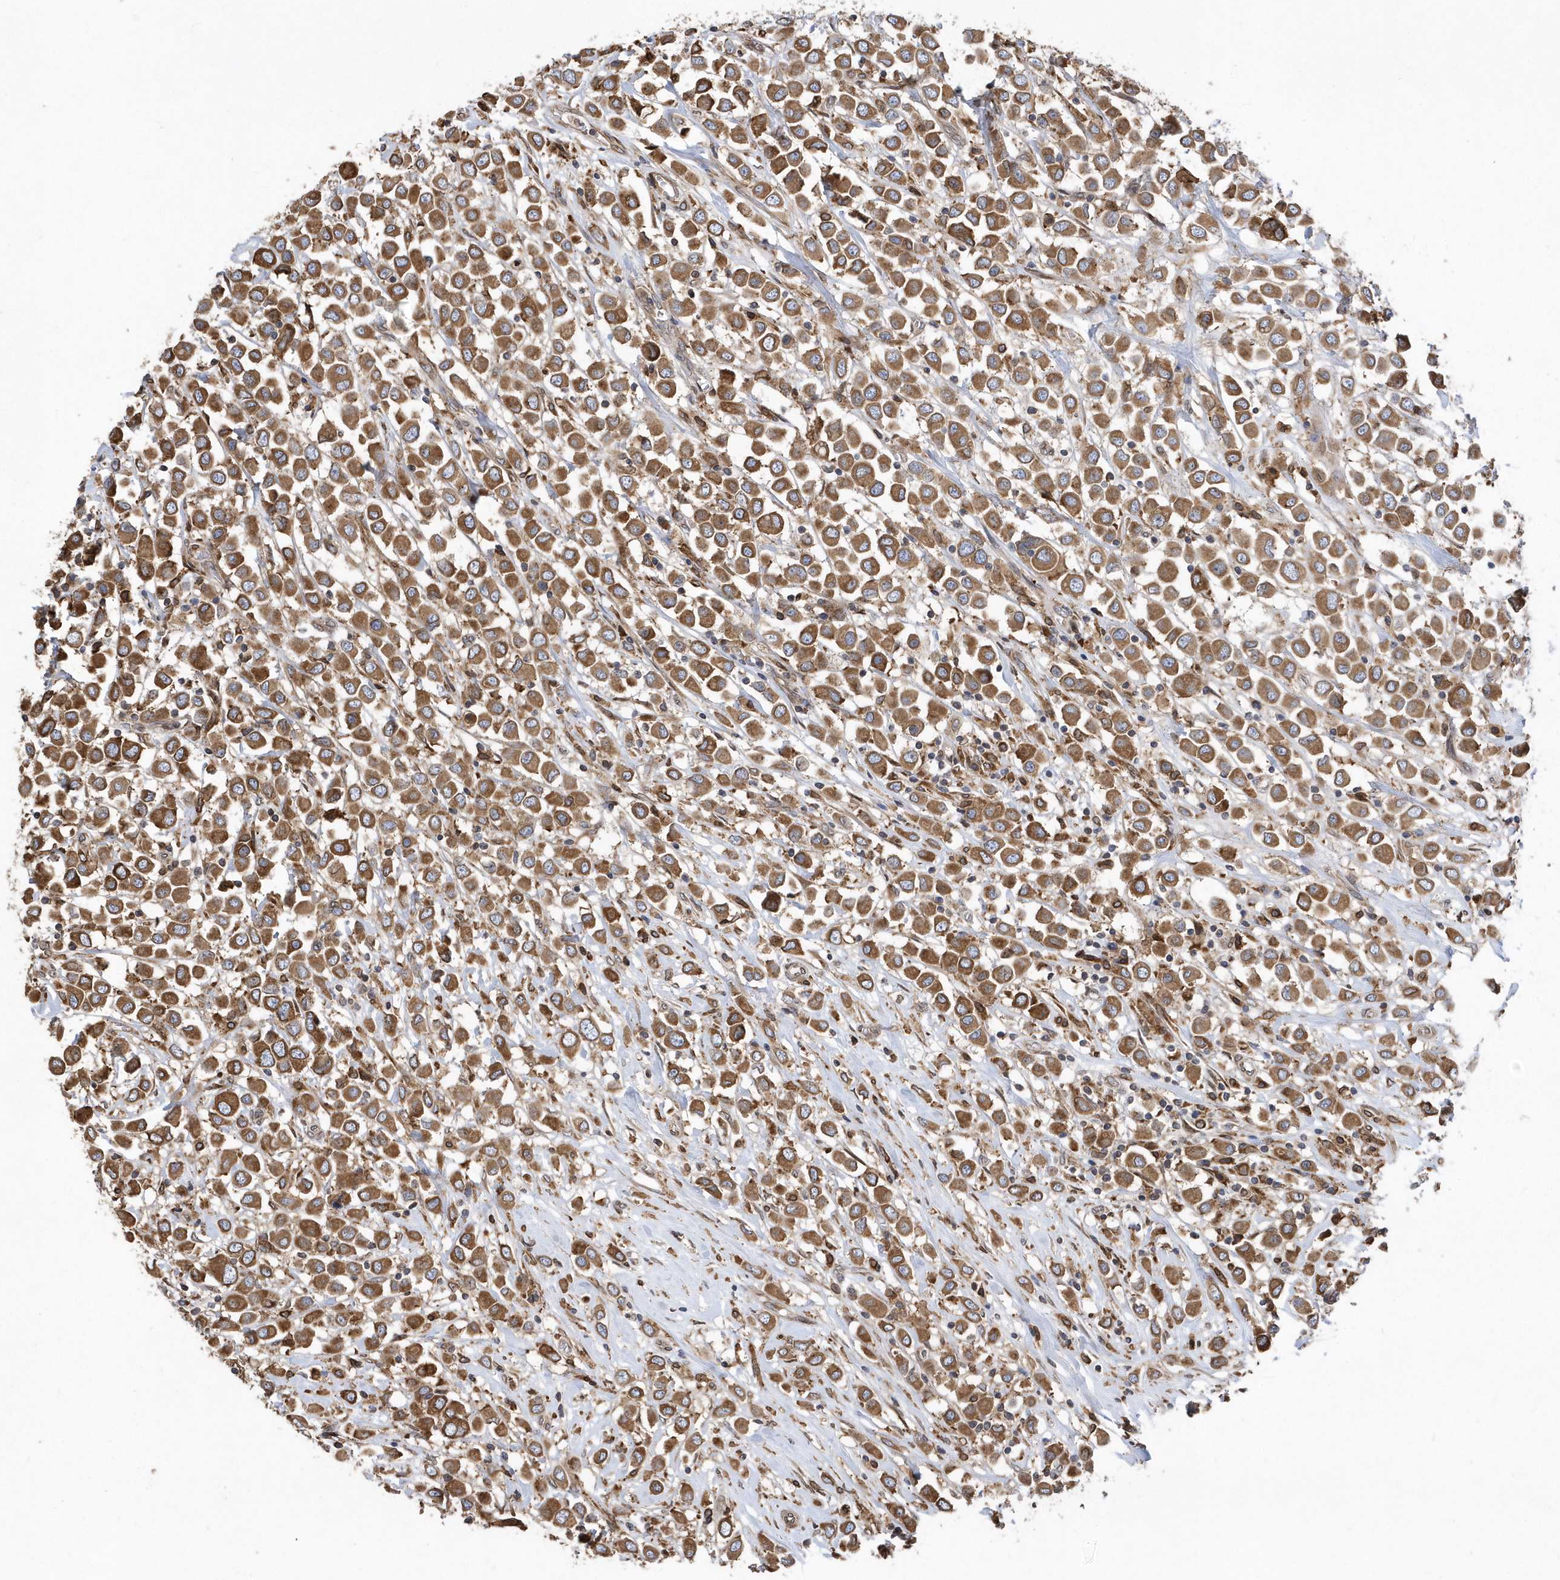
{"staining": {"intensity": "moderate", "quantity": ">75%", "location": "cytoplasmic/membranous"}, "tissue": "breast cancer", "cell_type": "Tumor cells", "image_type": "cancer", "snomed": [{"axis": "morphology", "description": "Duct carcinoma"}, {"axis": "topography", "description": "Breast"}], "caption": "Intraductal carcinoma (breast) stained for a protein (brown) demonstrates moderate cytoplasmic/membranous positive staining in approximately >75% of tumor cells.", "gene": "VAMP7", "patient": {"sex": "female", "age": 61}}